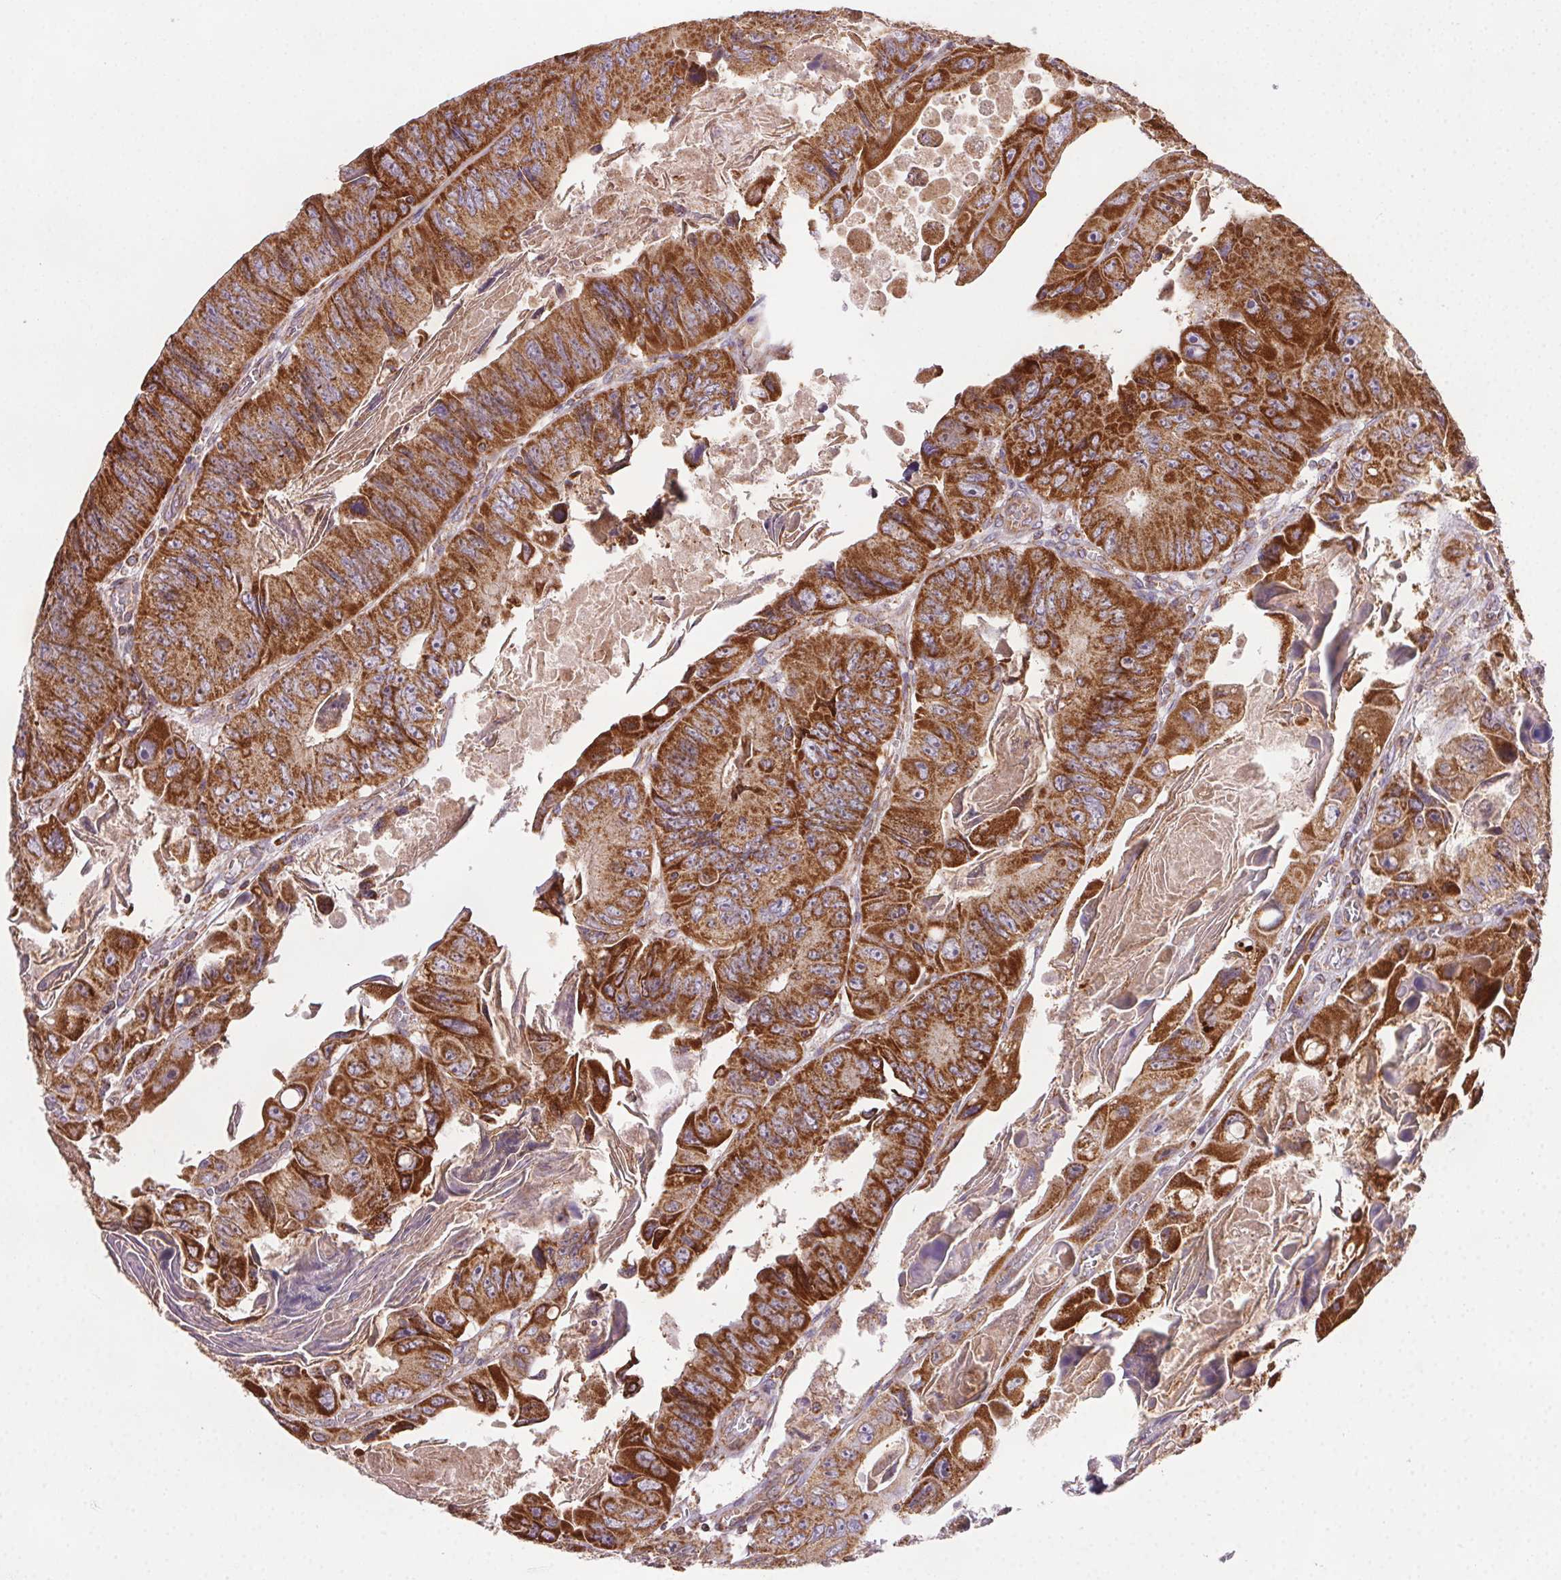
{"staining": {"intensity": "strong", "quantity": ">75%", "location": "cytoplasmic/membranous"}, "tissue": "colorectal cancer", "cell_type": "Tumor cells", "image_type": "cancer", "snomed": [{"axis": "morphology", "description": "Adenocarcinoma, NOS"}, {"axis": "topography", "description": "Colon"}], "caption": "Colorectal adenocarcinoma stained with DAB (3,3'-diaminobenzidine) immunohistochemistry (IHC) reveals high levels of strong cytoplasmic/membranous expression in approximately >75% of tumor cells.", "gene": "CLPB", "patient": {"sex": "female", "age": 84}}